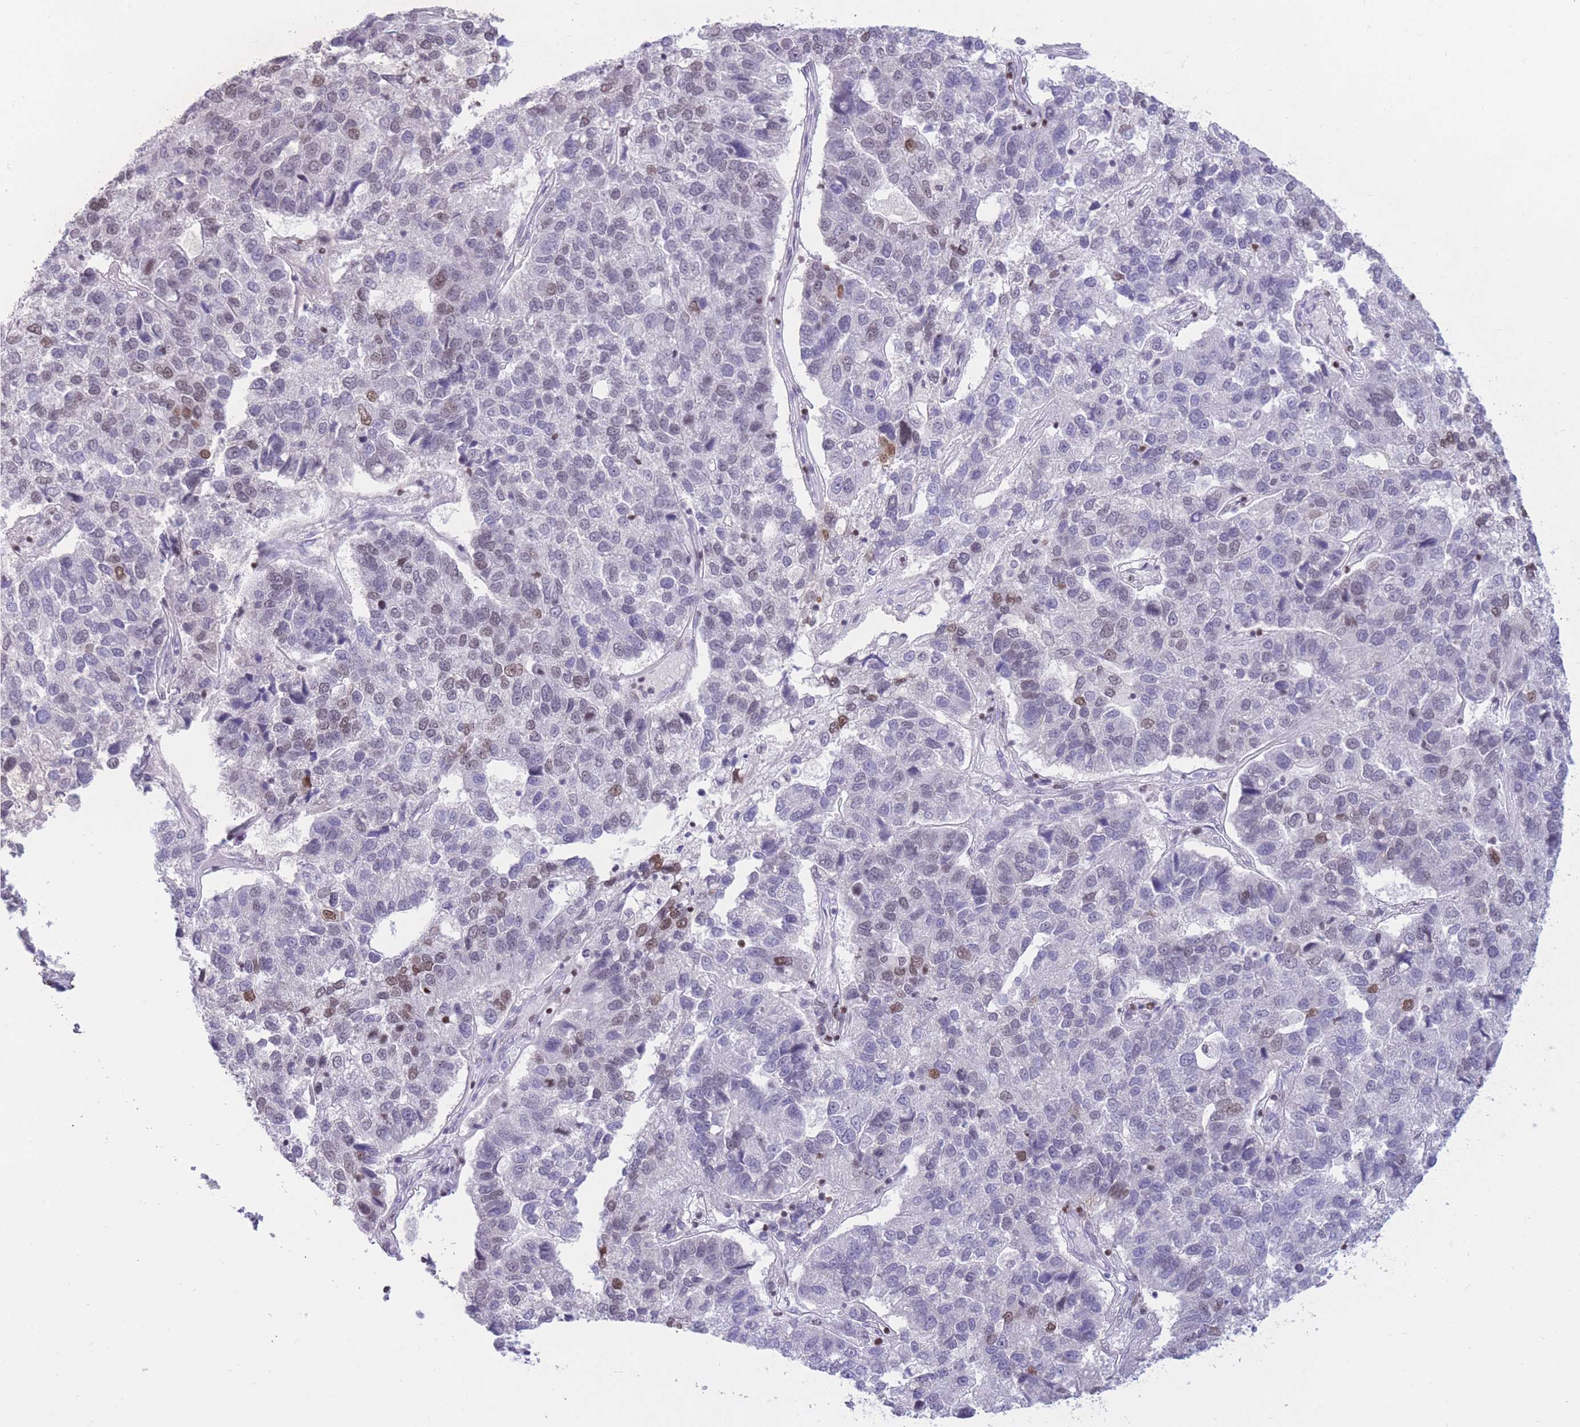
{"staining": {"intensity": "moderate", "quantity": "<25%", "location": "nuclear"}, "tissue": "pancreatic cancer", "cell_type": "Tumor cells", "image_type": "cancer", "snomed": [{"axis": "morphology", "description": "Adenocarcinoma, NOS"}, {"axis": "topography", "description": "Pancreas"}], "caption": "Immunohistochemistry (IHC) staining of pancreatic cancer, which shows low levels of moderate nuclear staining in approximately <25% of tumor cells indicating moderate nuclear protein expression. The staining was performed using DAB (brown) for protein detection and nuclei were counterstained in hematoxylin (blue).", "gene": "HMGN1", "patient": {"sex": "female", "age": 61}}